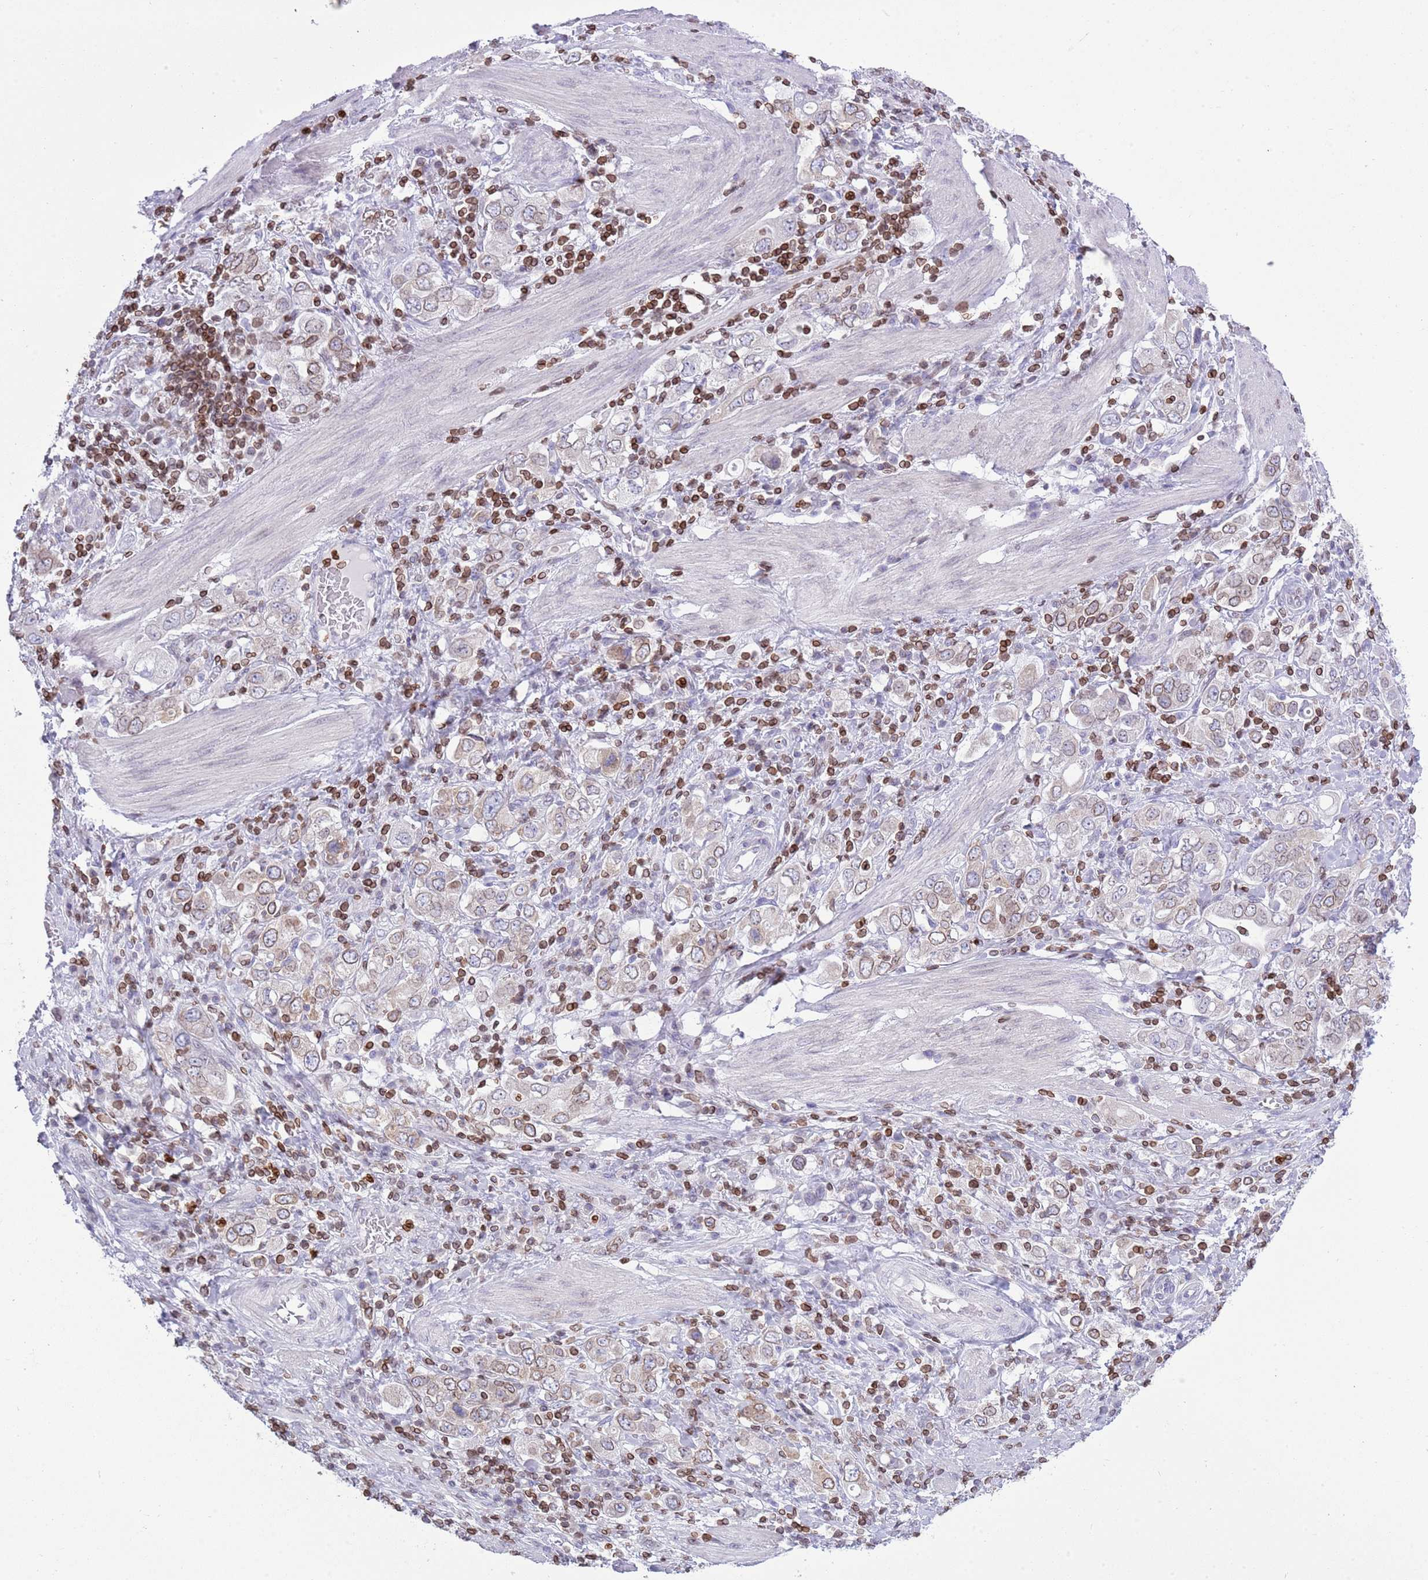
{"staining": {"intensity": "moderate", "quantity": "25%-75%", "location": "cytoplasmic/membranous,nuclear"}, "tissue": "stomach cancer", "cell_type": "Tumor cells", "image_type": "cancer", "snomed": [{"axis": "morphology", "description": "Adenocarcinoma, NOS"}, {"axis": "topography", "description": "Stomach, upper"}, {"axis": "topography", "description": "Stomach"}], "caption": "A micrograph showing moderate cytoplasmic/membranous and nuclear staining in about 25%-75% of tumor cells in stomach cancer, as visualized by brown immunohistochemical staining.", "gene": "LBR", "patient": {"sex": "male", "age": 62}}